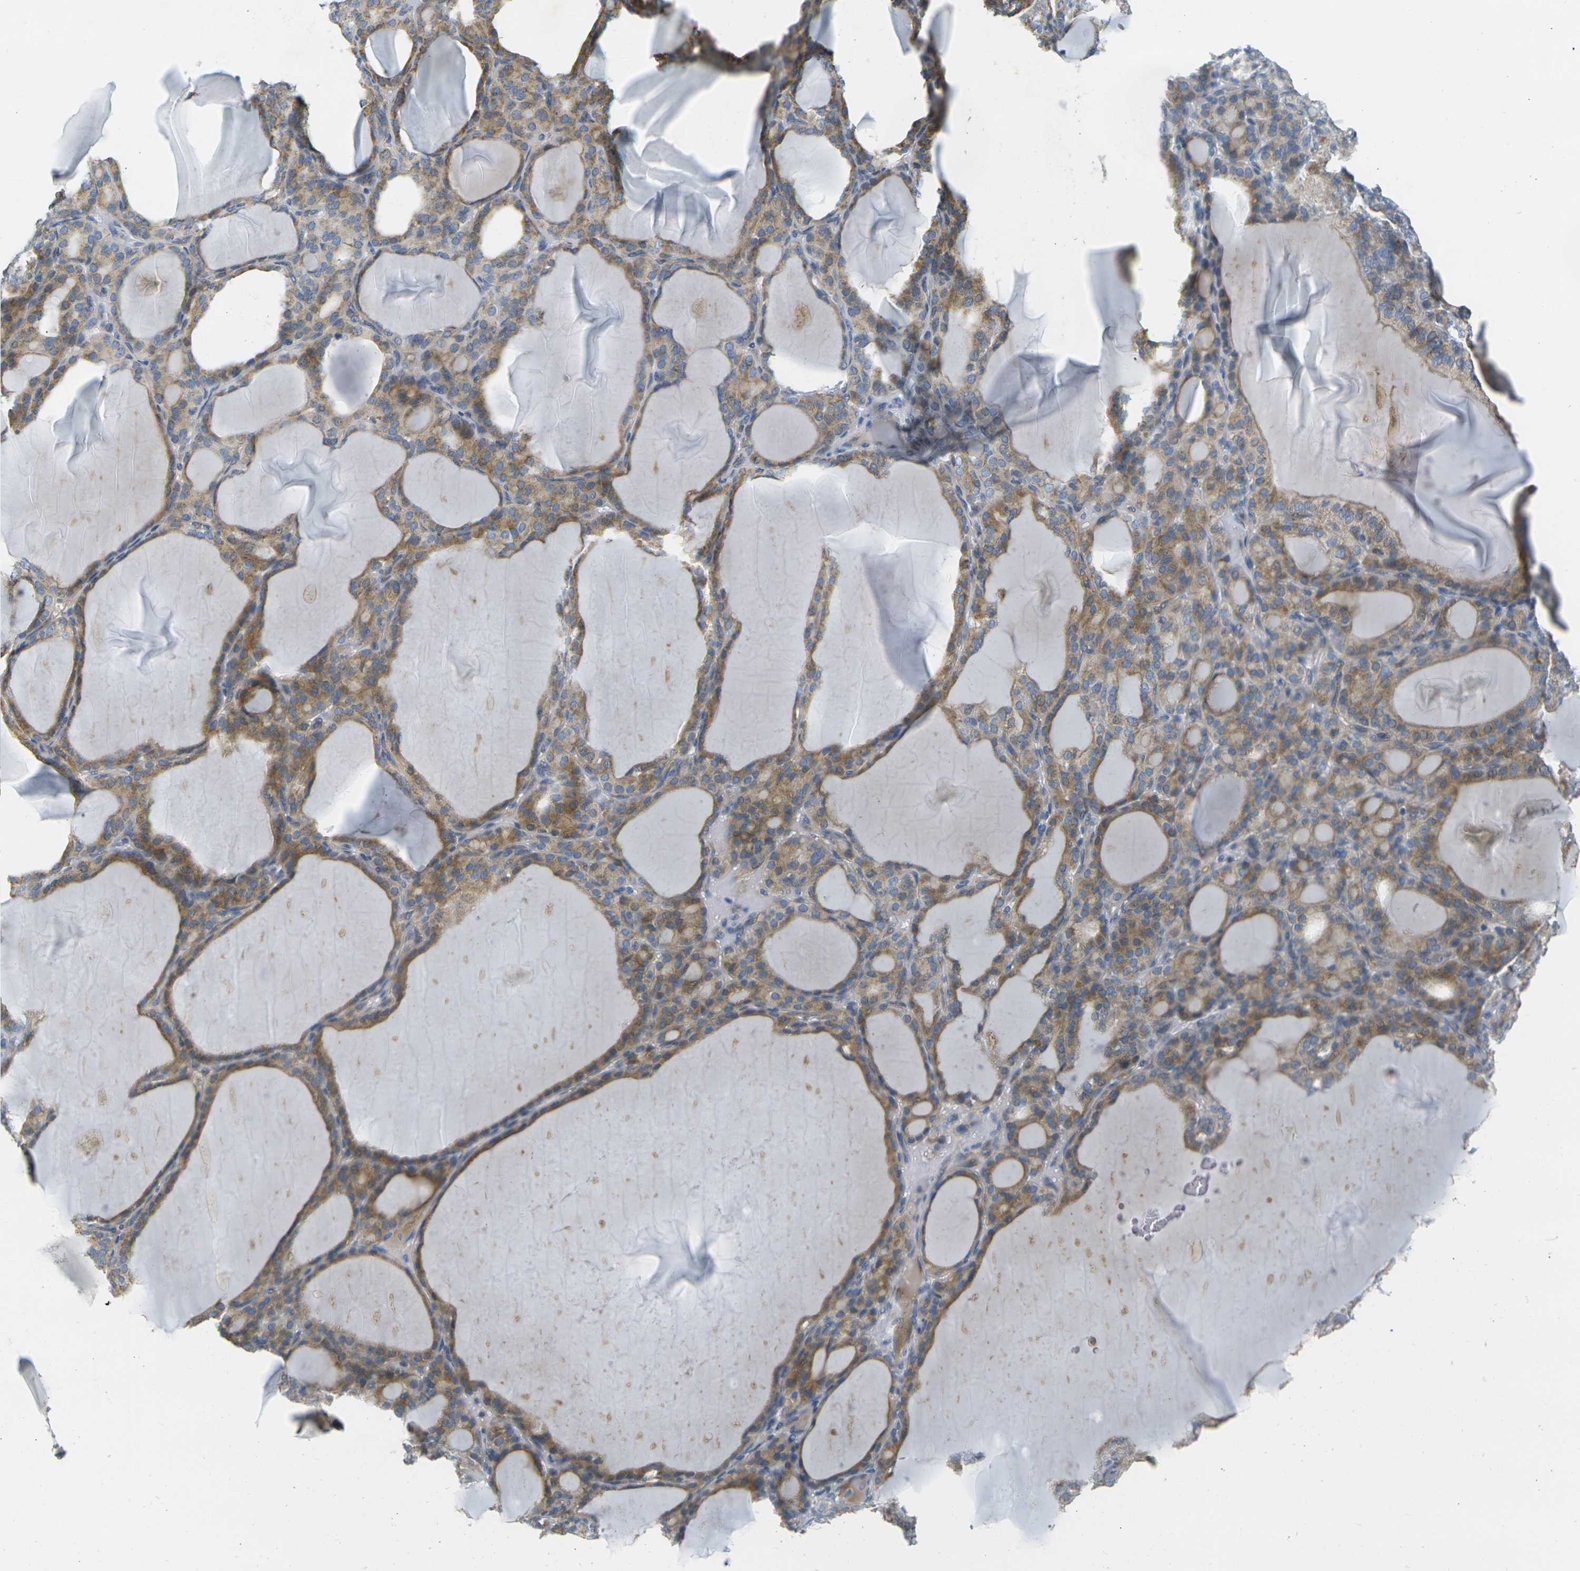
{"staining": {"intensity": "moderate", "quantity": ">75%", "location": "cytoplasmic/membranous"}, "tissue": "thyroid gland", "cell_type": "Glandular cells", "image_type": "normal", "snomed": [{"axis": "morphology", "description": "Normal tissue, NOS"}, {"axis": "topography", "description": "Thyroid gland"}], "caption": "Immunohistochemistry of normal human thyroid gland reveals medium levels of moderate cytoplasmic/membranous positivity in about >75% of glandular cells.", "gene": "PARD6B", "patient": {"sex": "female", "age": 28}}